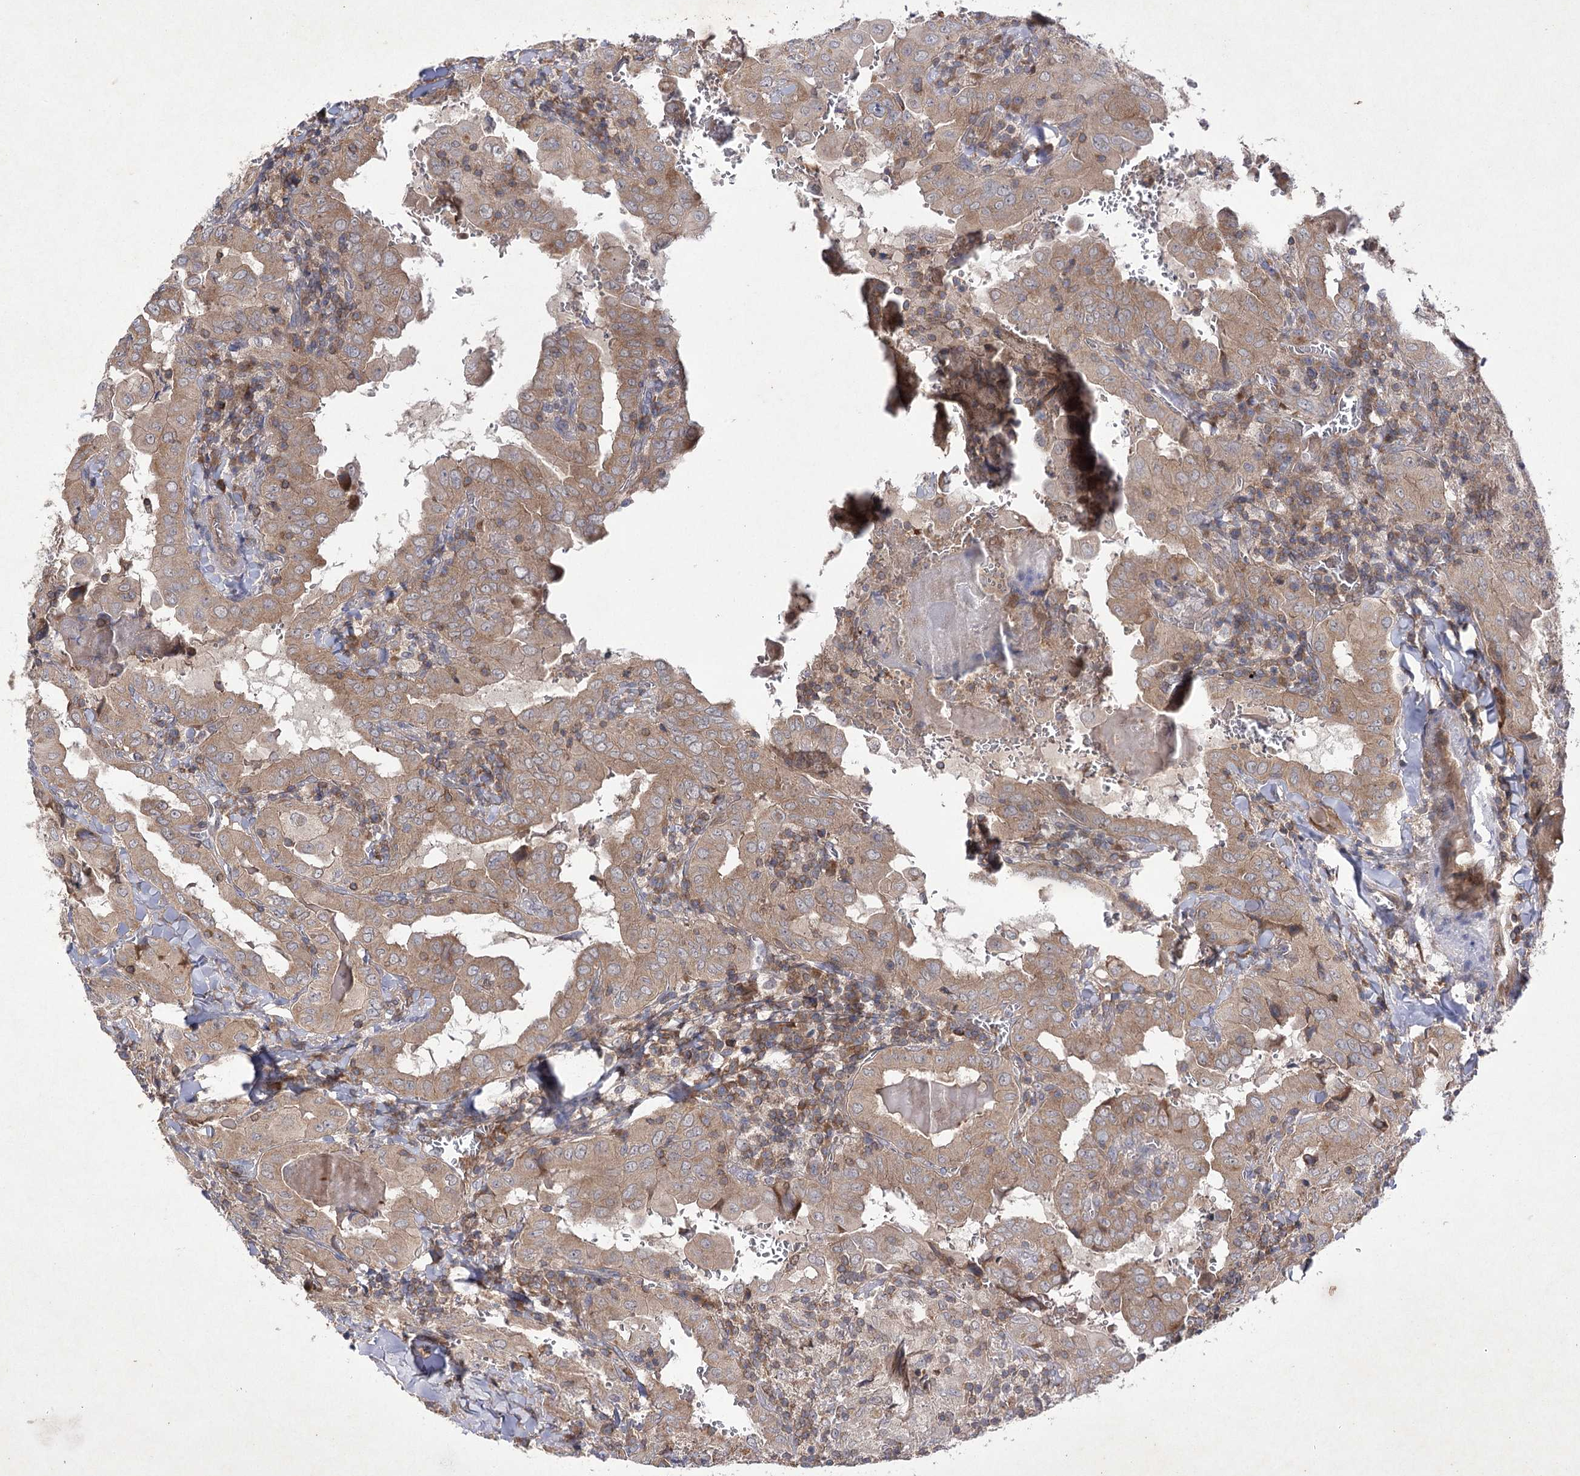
{"staining": {"intensity": "moderate", "quantity": ">75%", "location": "cytoplasmic/membranous"}, "tissue": "thyroid cancer", "cell_type": "Tumor cells", "image_type": "cancer", "snomed": [{"axis": "morphology", "description": "Papillary adenocarcinoma, NOS"}, {"axis": "topography", "description": "Thyroid gland"}], "caption": "A micrograph of thyroid cancer stained for a protein shows moderate cytoplasmic/membranous brown staining in tumor cells.", "gene": "BCR", "patient": {"sex": "female", "age": 72}}